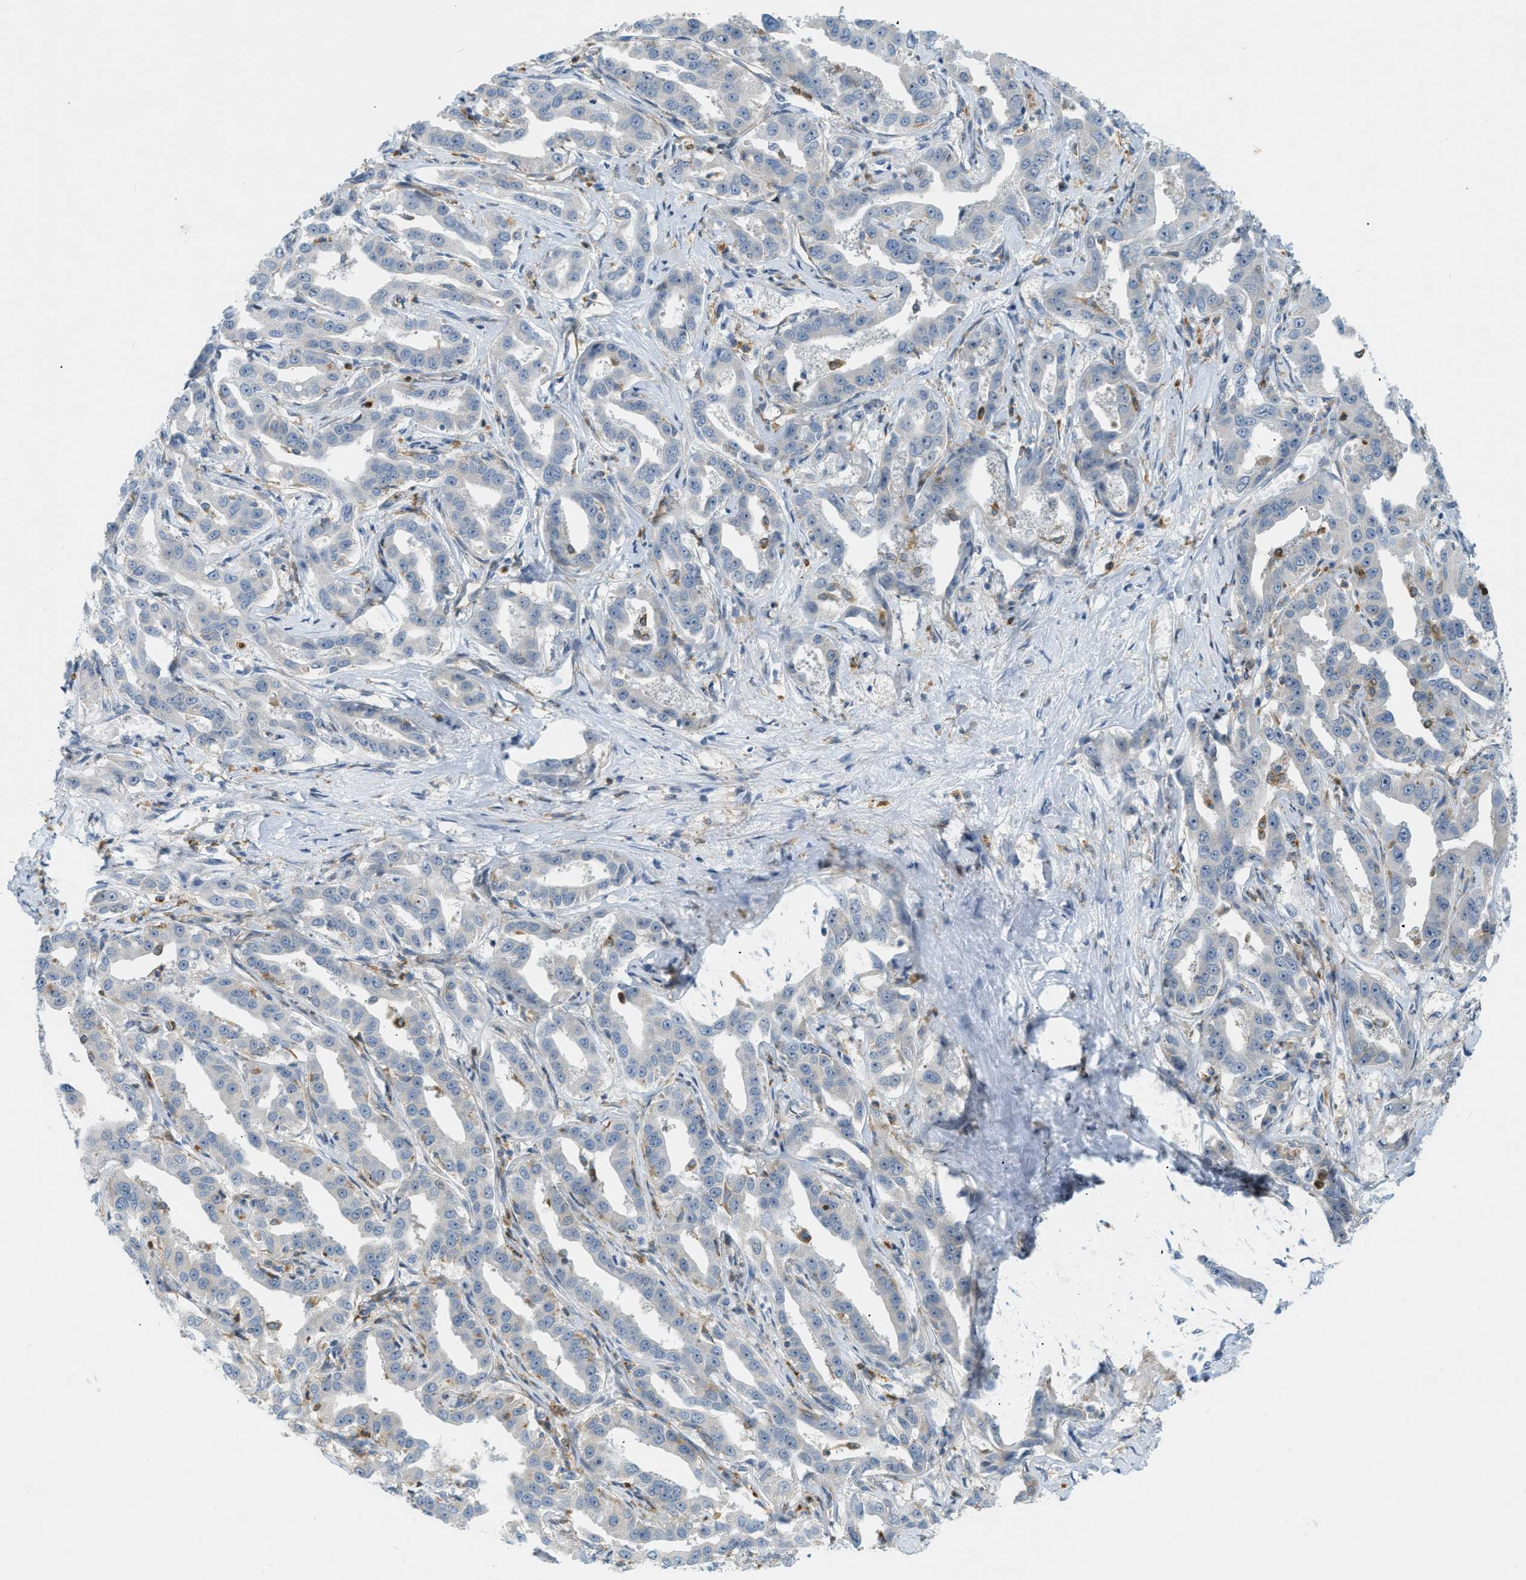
{"staining": {"intensity": "negative", "quantity": "none", "location": "none"}, "tissue": "liver cancer", "cell_type": "Tumor cells", "image_type": "cancer", "snomed": [{"axis": "morphology", "description": "Cholangiocarcinoma"}, {"axis": "topography", "description": "Liver"}], "caption": "Tumor cells show no significant protein expression in liver cancer (cholangiocarcinoma).", "gene": "ZNF408", "patient": {"sex": "male", "age": 59}}